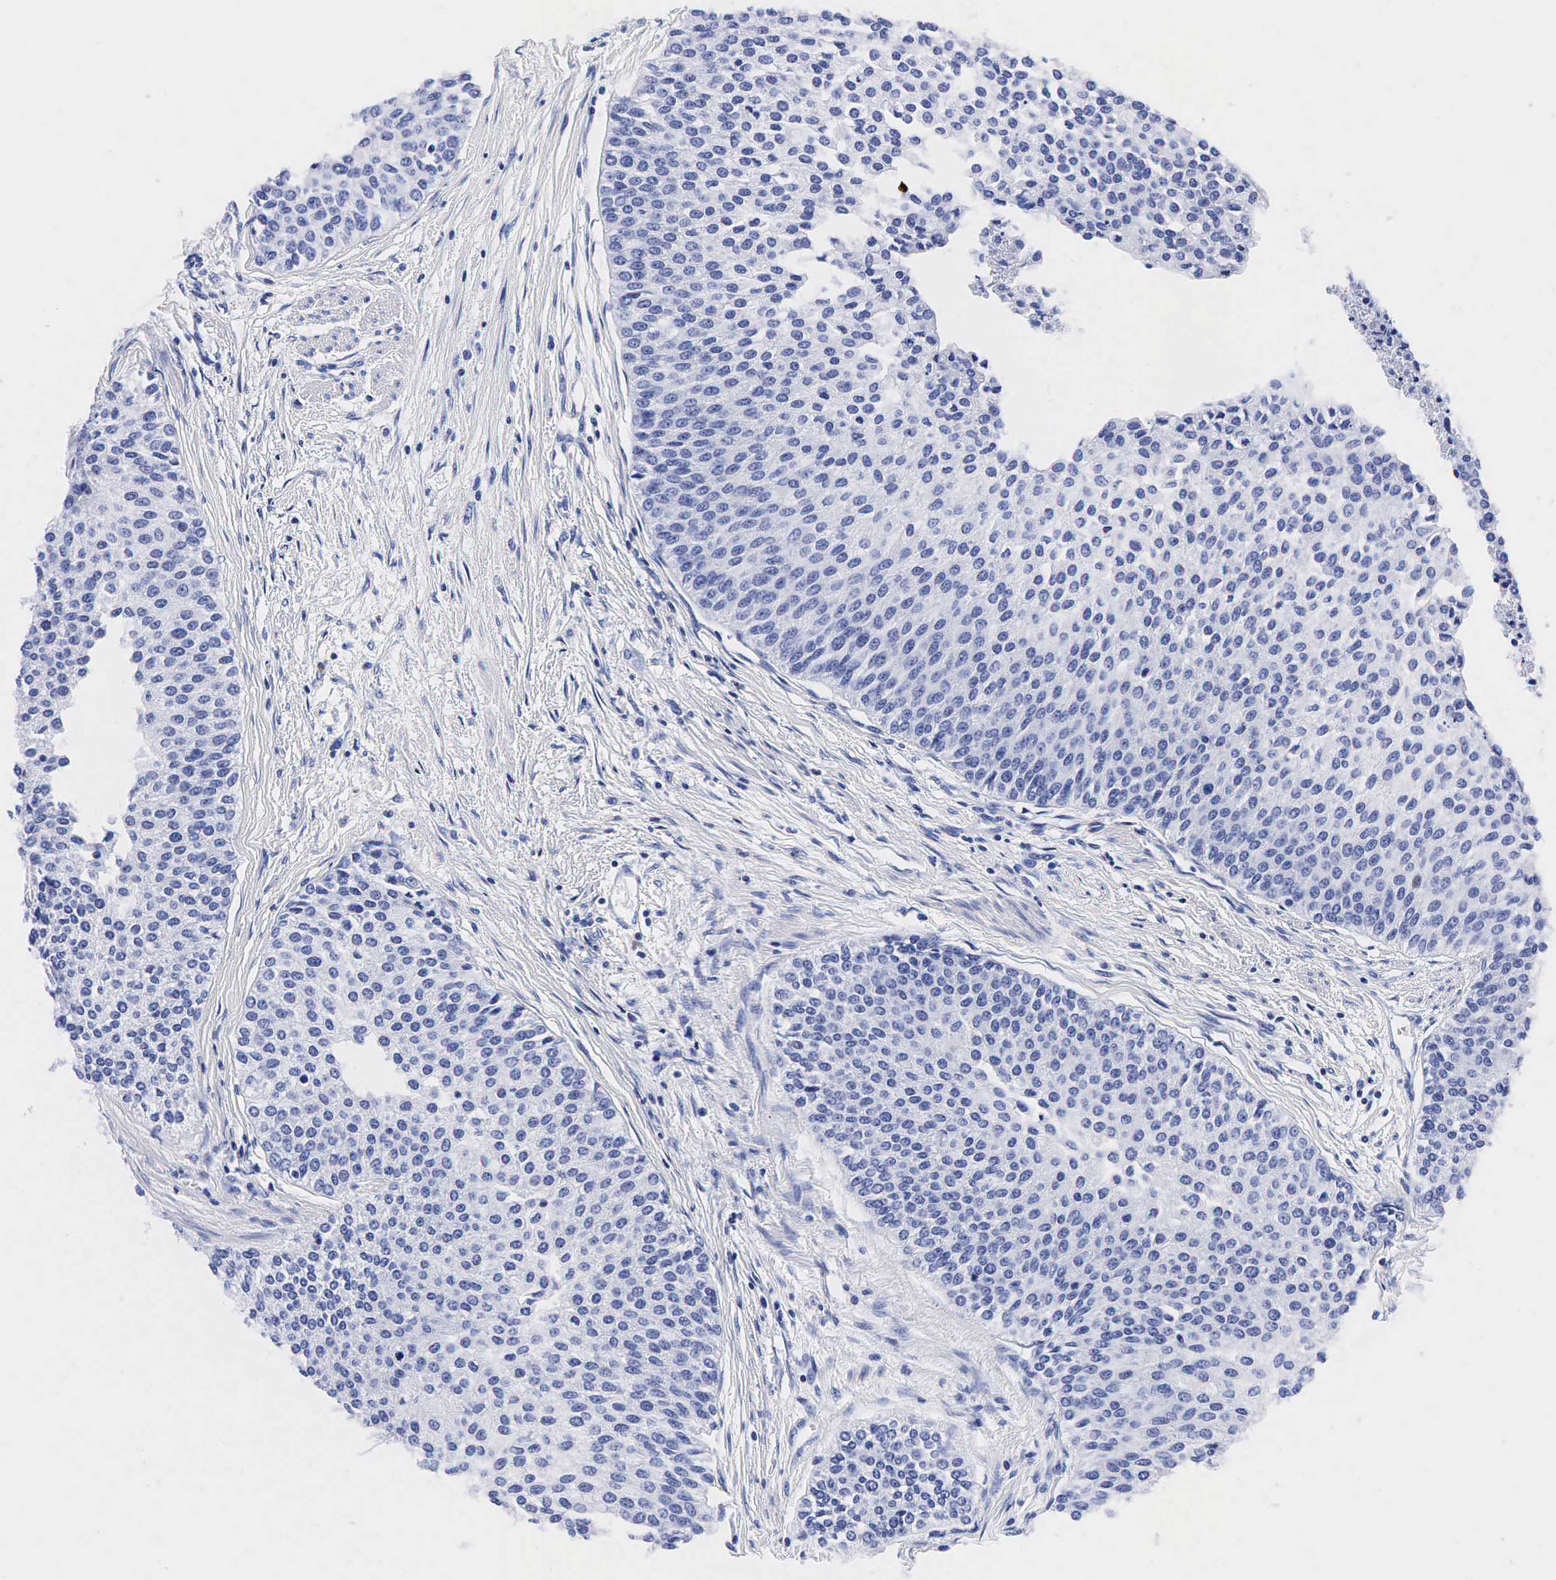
{"staining": {"intensity": "negative", "quantity": "none", "location": "none"}, "tissue": "urothelial cancer", "cell_type": "Tumor cells", "image_type": "cancer", "snomed": [{"axis": "morphology", "description": "Urothelial carcinoma, Low grade"}, {"axis": "topography", "description": "Urinary bladder"}], "caption": "Tumor cells are negative for protein expression in human urothelial cancer. The staining is performed using DAB brown chromogen with nuclei counter-stained in using hematoxylin.", "gene": "TG", "patient": {"sex": "female", "age": 73}}